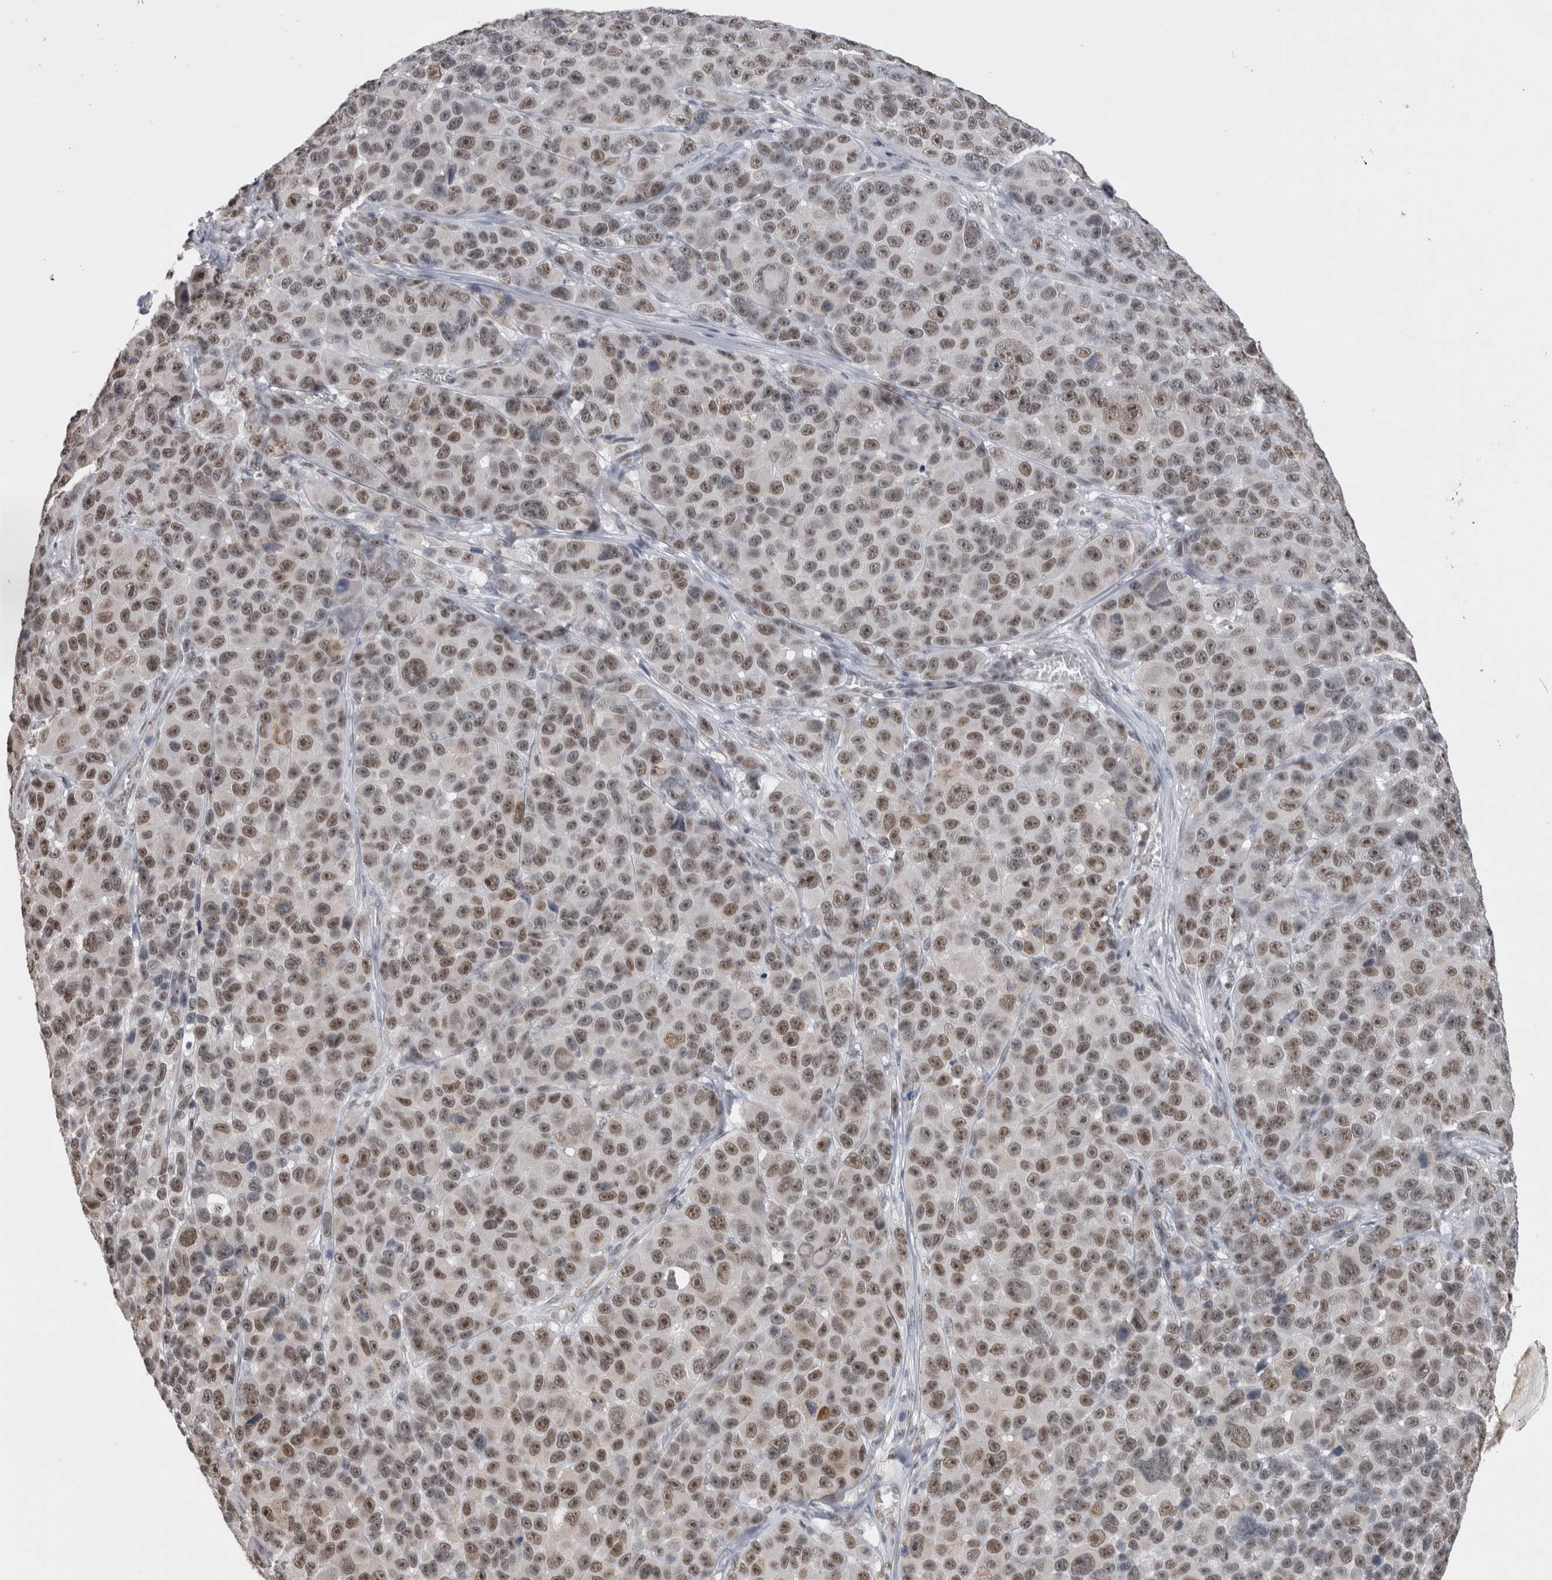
{"staining": {"intensity": "moderate", "quantity": ">75%", "location": "nuclear"}, "tissue": "melanoma", "cell_type": "Tumor cells", "image_type": "cancer", "snomed": [{"axis": "morphology", "description": "Malignant melanoma, NOS"}, {"axis": "topography", "description": "Skin"}], "caption": "This histopathology image reveals malignant melanoma stained with immunohistochemistry to label a protein in brown. The nuclear of tumor cells show moderate positivity for the protein. Nuclei are counter-stained blue.", "gene": "DAXX", "patient": {"sex": "male", "age": 53}}